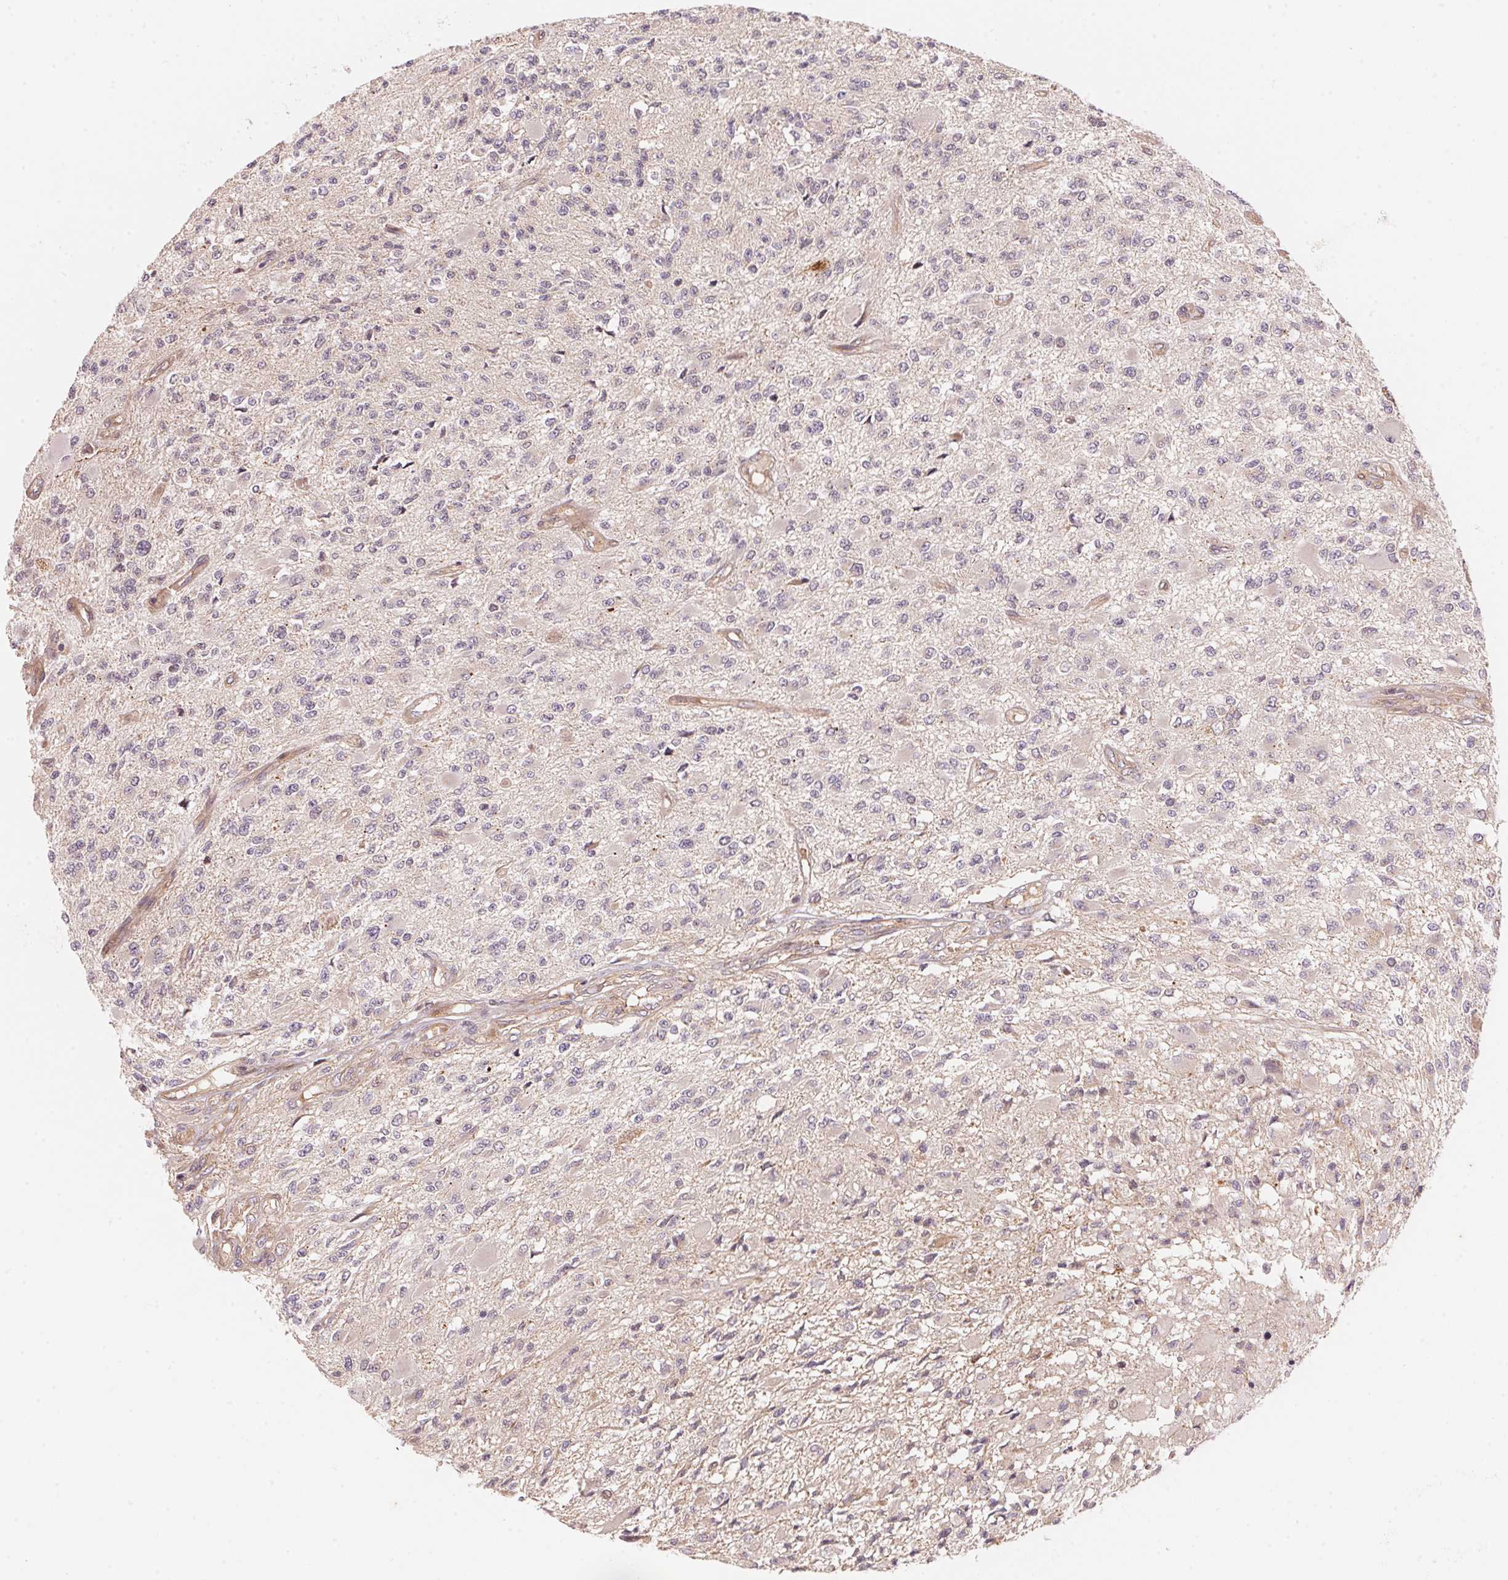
{"staining": {"intensity": "negative", "quantity": "none", "location": "none"}, "tissue": "glioma", "cell_type": "Tumor cells", "image_type": "cancer", "snomed": [{"axis": "morphology", "description": "Glioma, malignant, High grade"}, {"axis": "topography", "description": "Brain"}], "caption": "The photomicrograph shows no staining of tumor cells in glioma.", "gene": "TNIP2", "patient": {"sex": "female", "age": 63}}